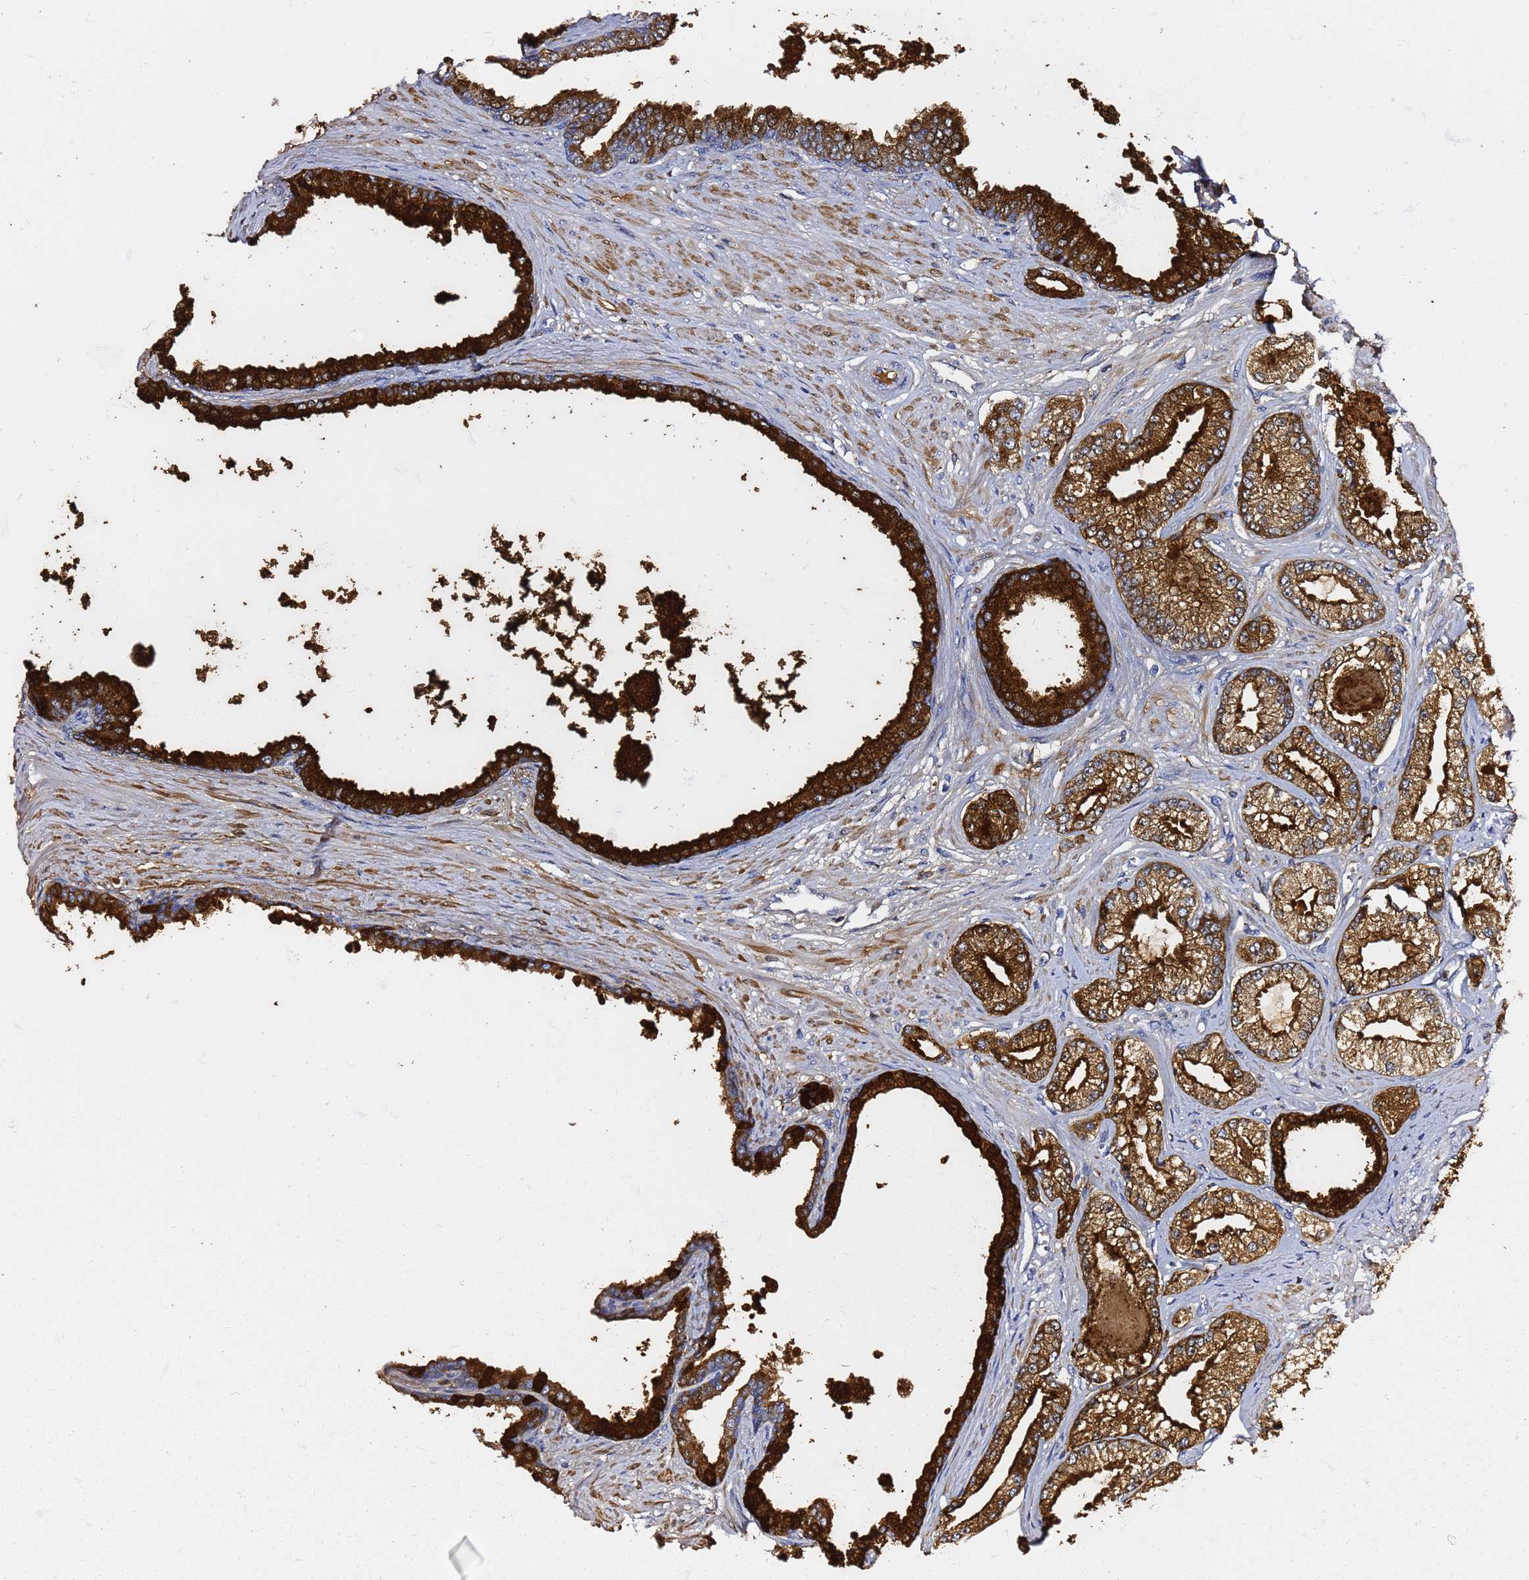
{"staining": {"intensity": "strong", "quantity": ">75%", "location": "cytoplasmic/membranous"}, "tissue": "prostate cancer", "cell_type": "Tumor cells", "image_type": "cancer", "snomed": [{"axis": "morphology", "description": "Adenocarcinoma, Low grade"}, {"axis": "topography", "description": "Prostate"}], "caption": "DAB (3,3'-diaminobenzidine) immunohistochemical staining of human prostate cancer demonstrates strong cytoplasmic/membranous protein staining in about >75% of tumor cells. (DAB (3,3'-diaminobenzidine) IHC with brightfield microscopy, high magnification).", "gene": "NAT2", "patient": {"sex": "male", "age": 64}}